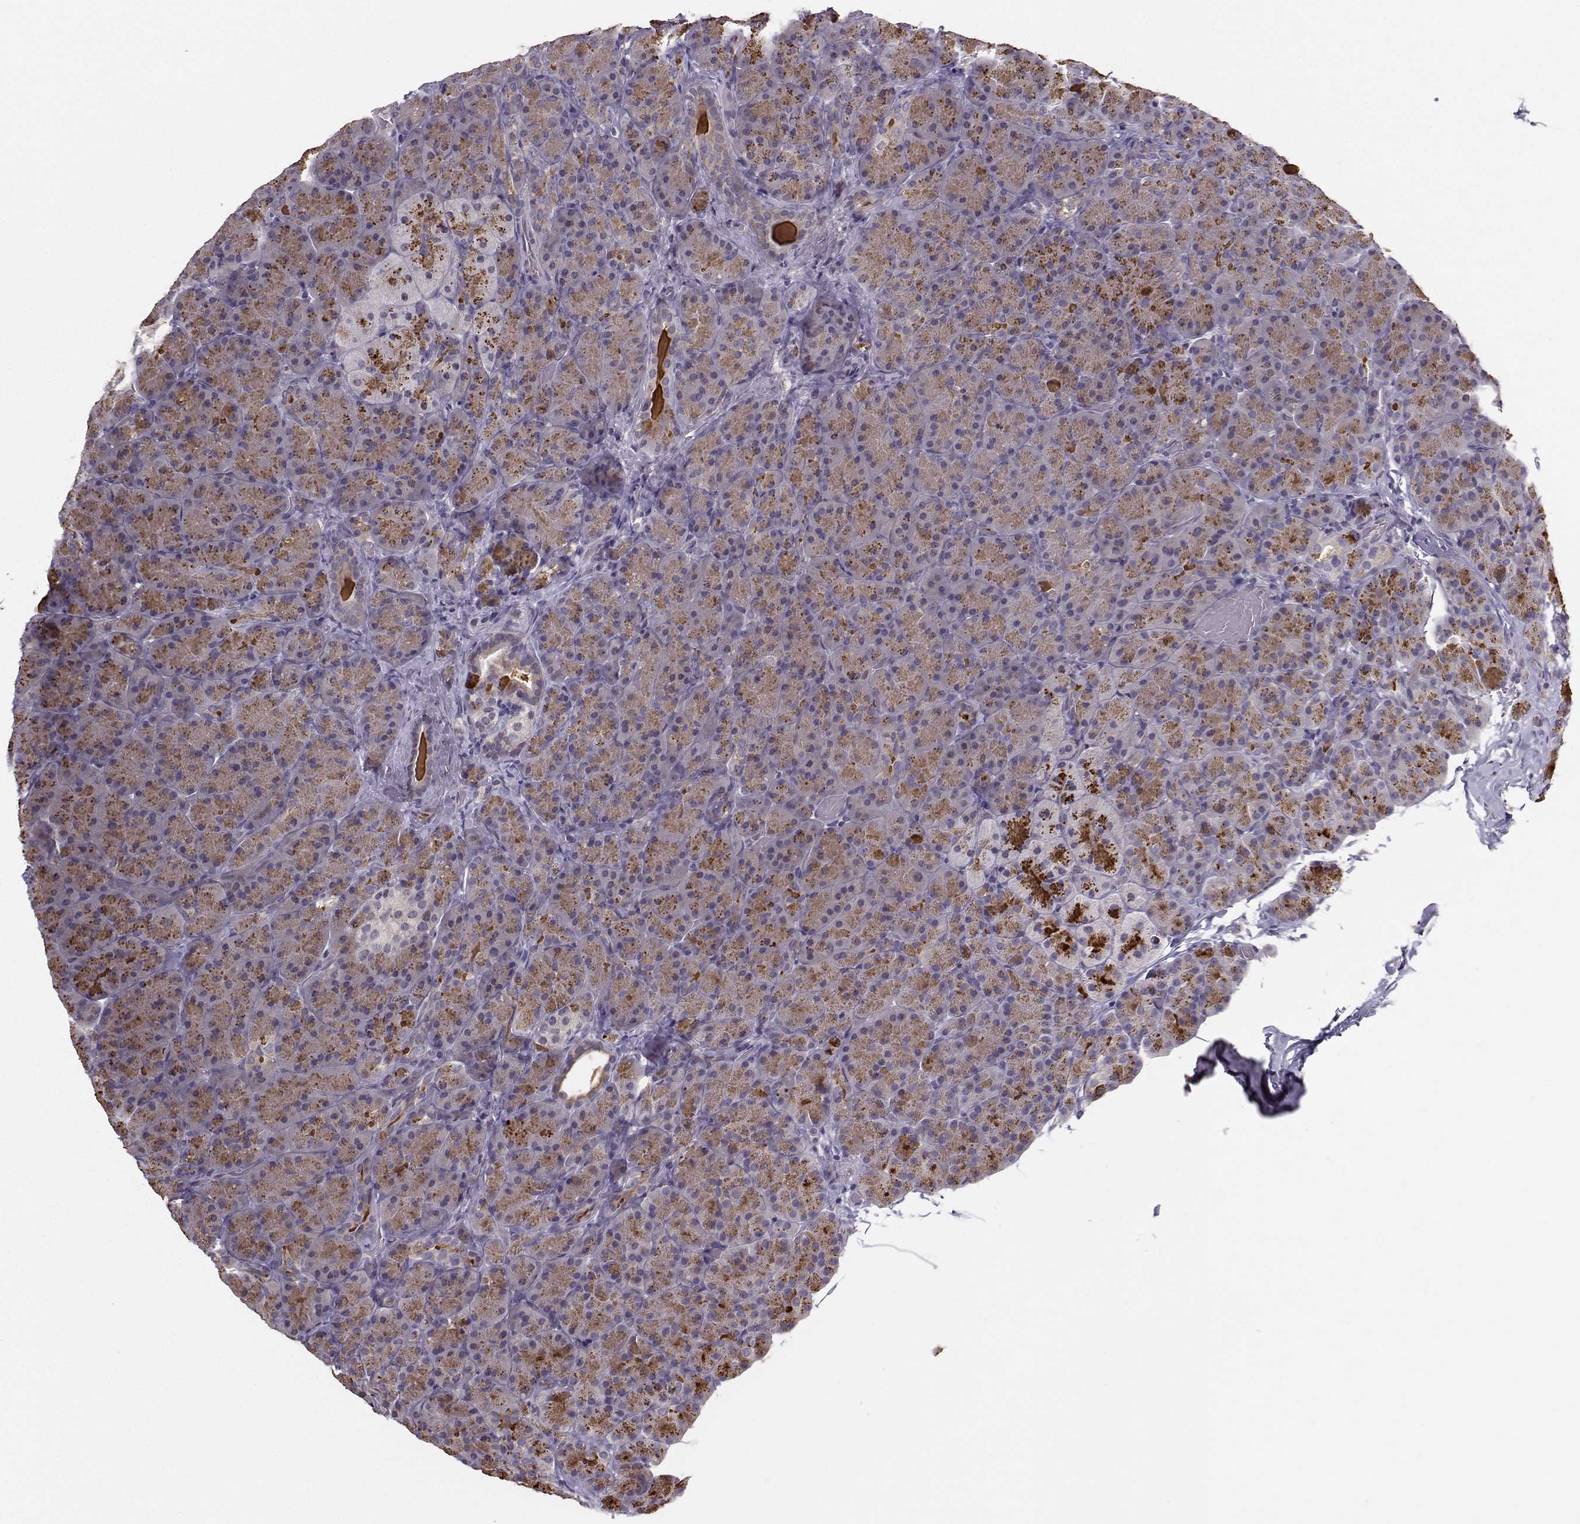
{"staining": {"intensity": "moderate", "quantity": "25%-75%", "location": "cytoplasmic/membranous"}, "tissue": "pancreas", "cell_type": "Exocrine glandular cells", "image_type": "normal", "snomed": [{"axis": "morphology", "description": "Normal tissue, NOS"}, {"axis": "topography", "description": "Pancreas"}], "caption": "Brown immunohistochemical staining in benign pancreas shows moderate cytoplasmic/membranous positivity in approximately 25%-75% of exocrine glandular cells. (IHC, brightfield microscopy, high magnification).", "gene": "PKP2", "patient": {"sex": "male", "age": 57}}